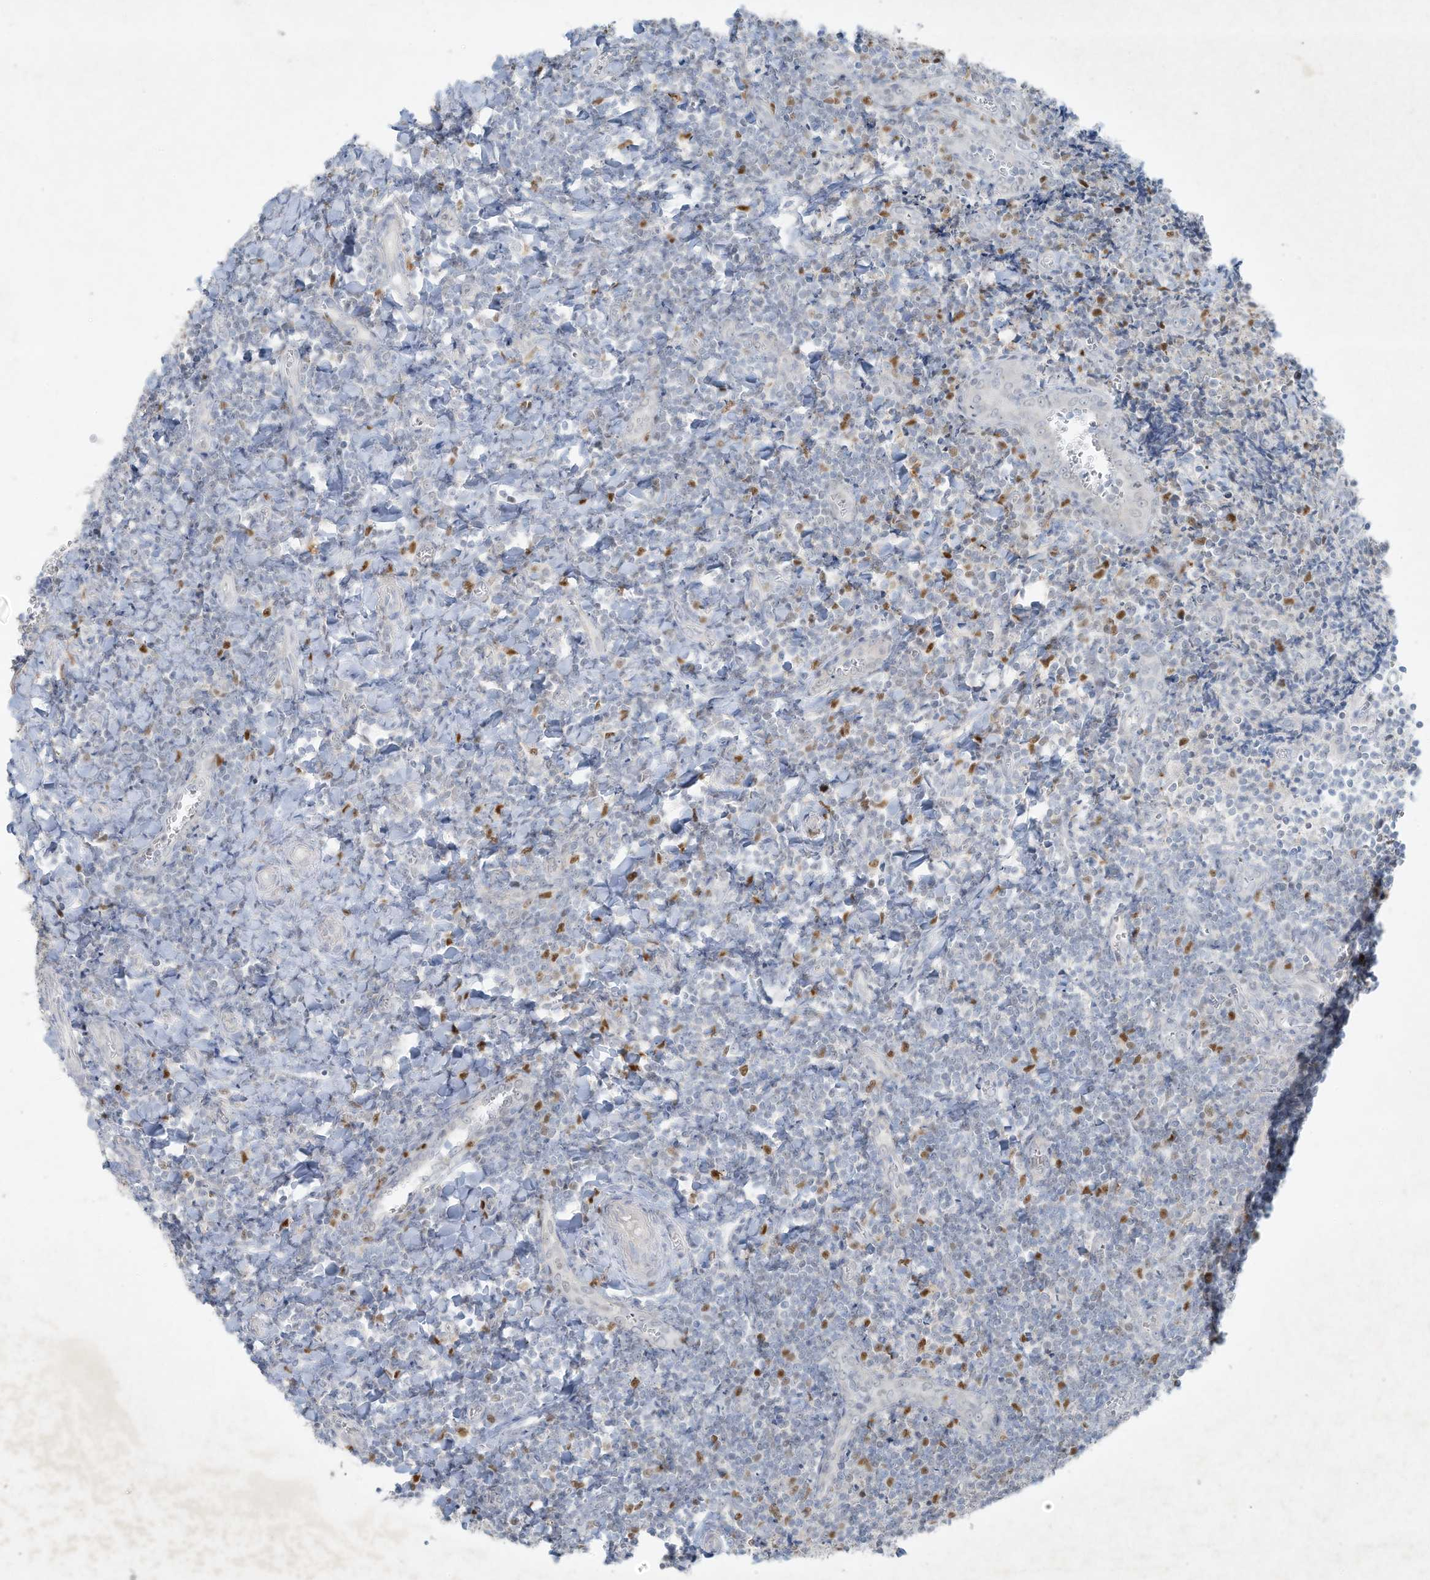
{"staining": {"intensity": "moderate", "quantity": "<25%", "location": "nuclear"}, "tissue": "tonsil", "cell_type": "Germinal center cells", "image_type": "normal", "snomed": [{"axis": "morphology", "description": "Normal tissue, NOS"}, {"axis": "topography", "description": "Tonsil"}], "caption": "Immunohistochemistry (DAB (3,3'-diaminobenzidine)) staining of benign tonsil demonstrates moderate nuclear protein positivity in approximately <25% of germinal center cells.", "gene": "TUBE1", "patient": {"sex": "male", "age": 27}}